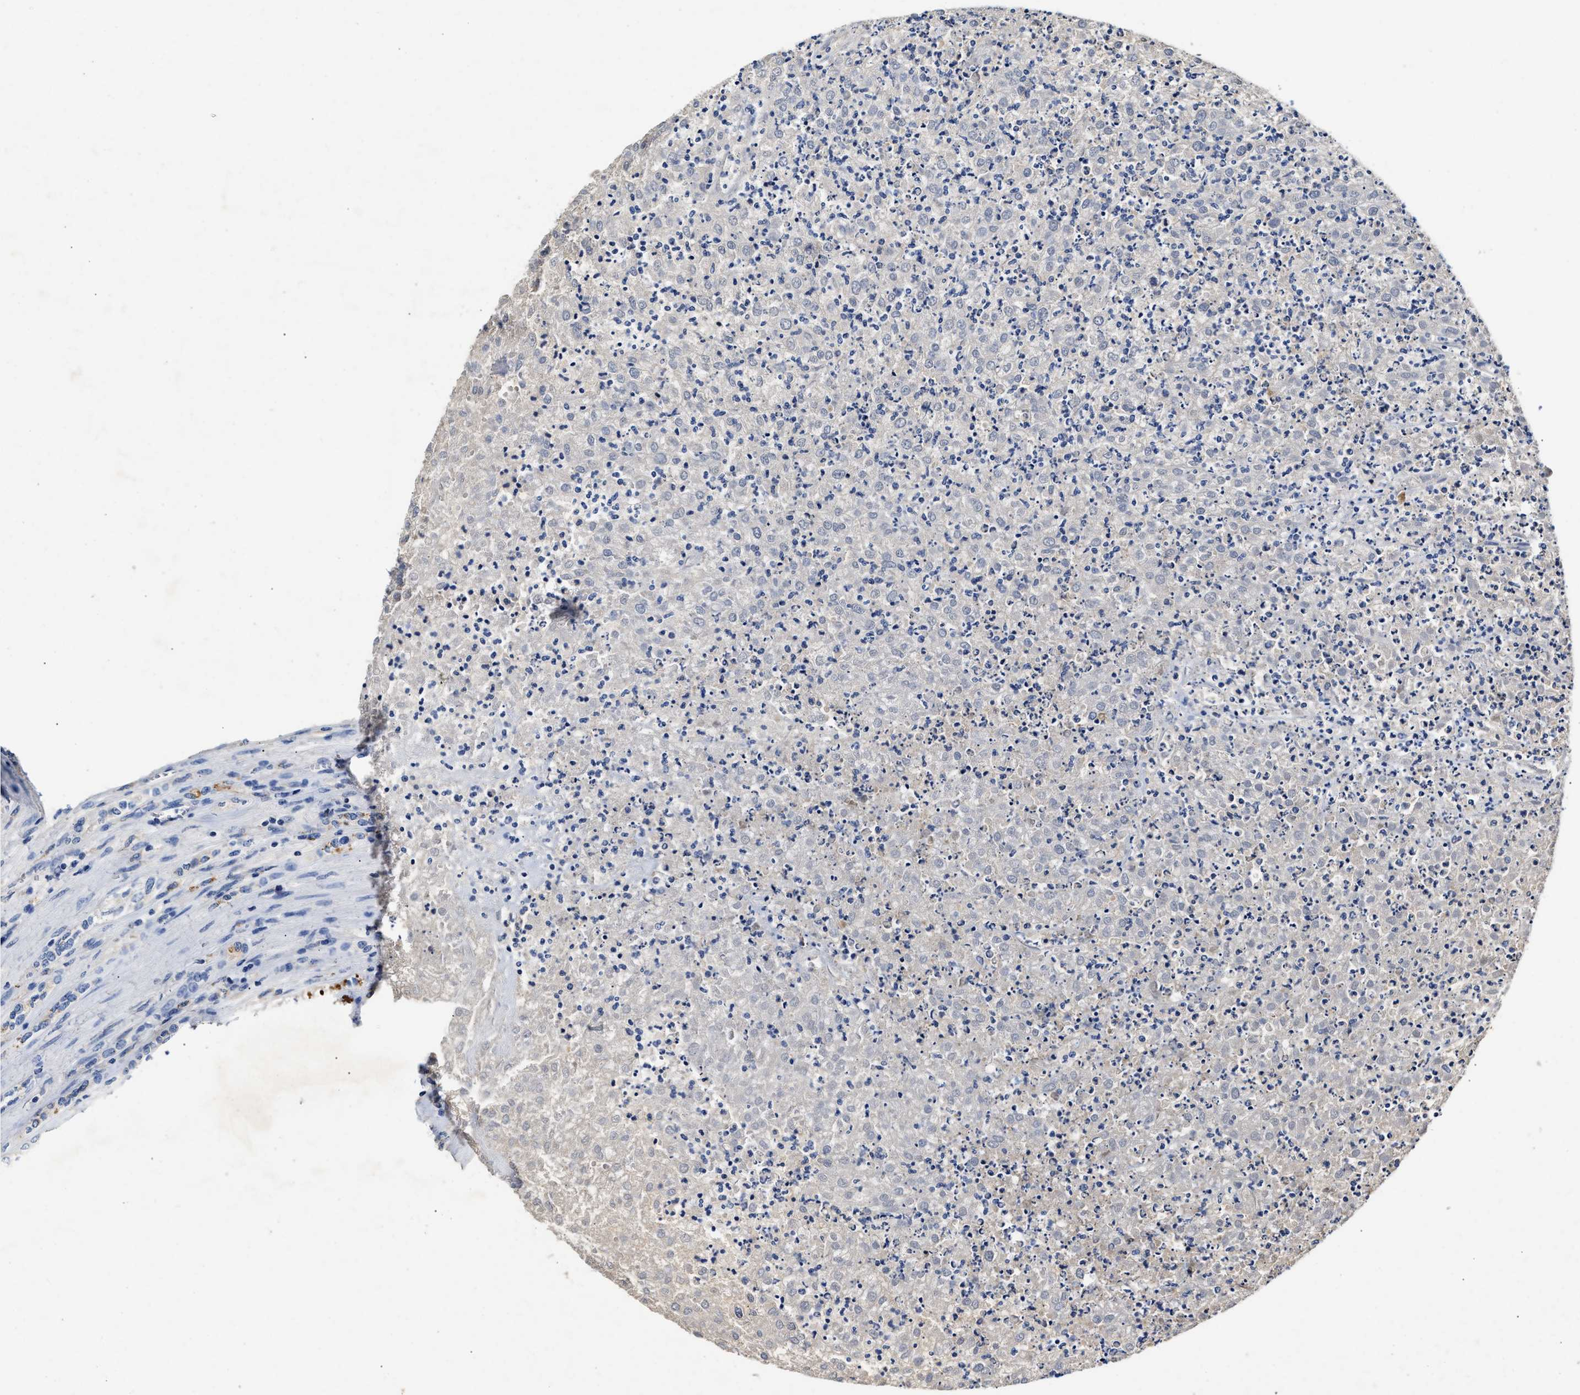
{"staining": {"intensity": "negative", "quantity": "none", "location": "none"}, "tissue": "renal cancer", "cell_type": "Tumor cells", "image_type": "cancer", "snomed": [{"axis": "morphology", "description": "Adenocarcinoma, NOS"}, {"axis": "topography", "description": "Kidney"}], "caption": "This is an immunohistochemistry (IHC) micrograph of human renal adenocarcinoma. There is no positivity in tumor cells.", "gene": "SLCO2B1", "patient": {"sex": "female", "age": 54}}